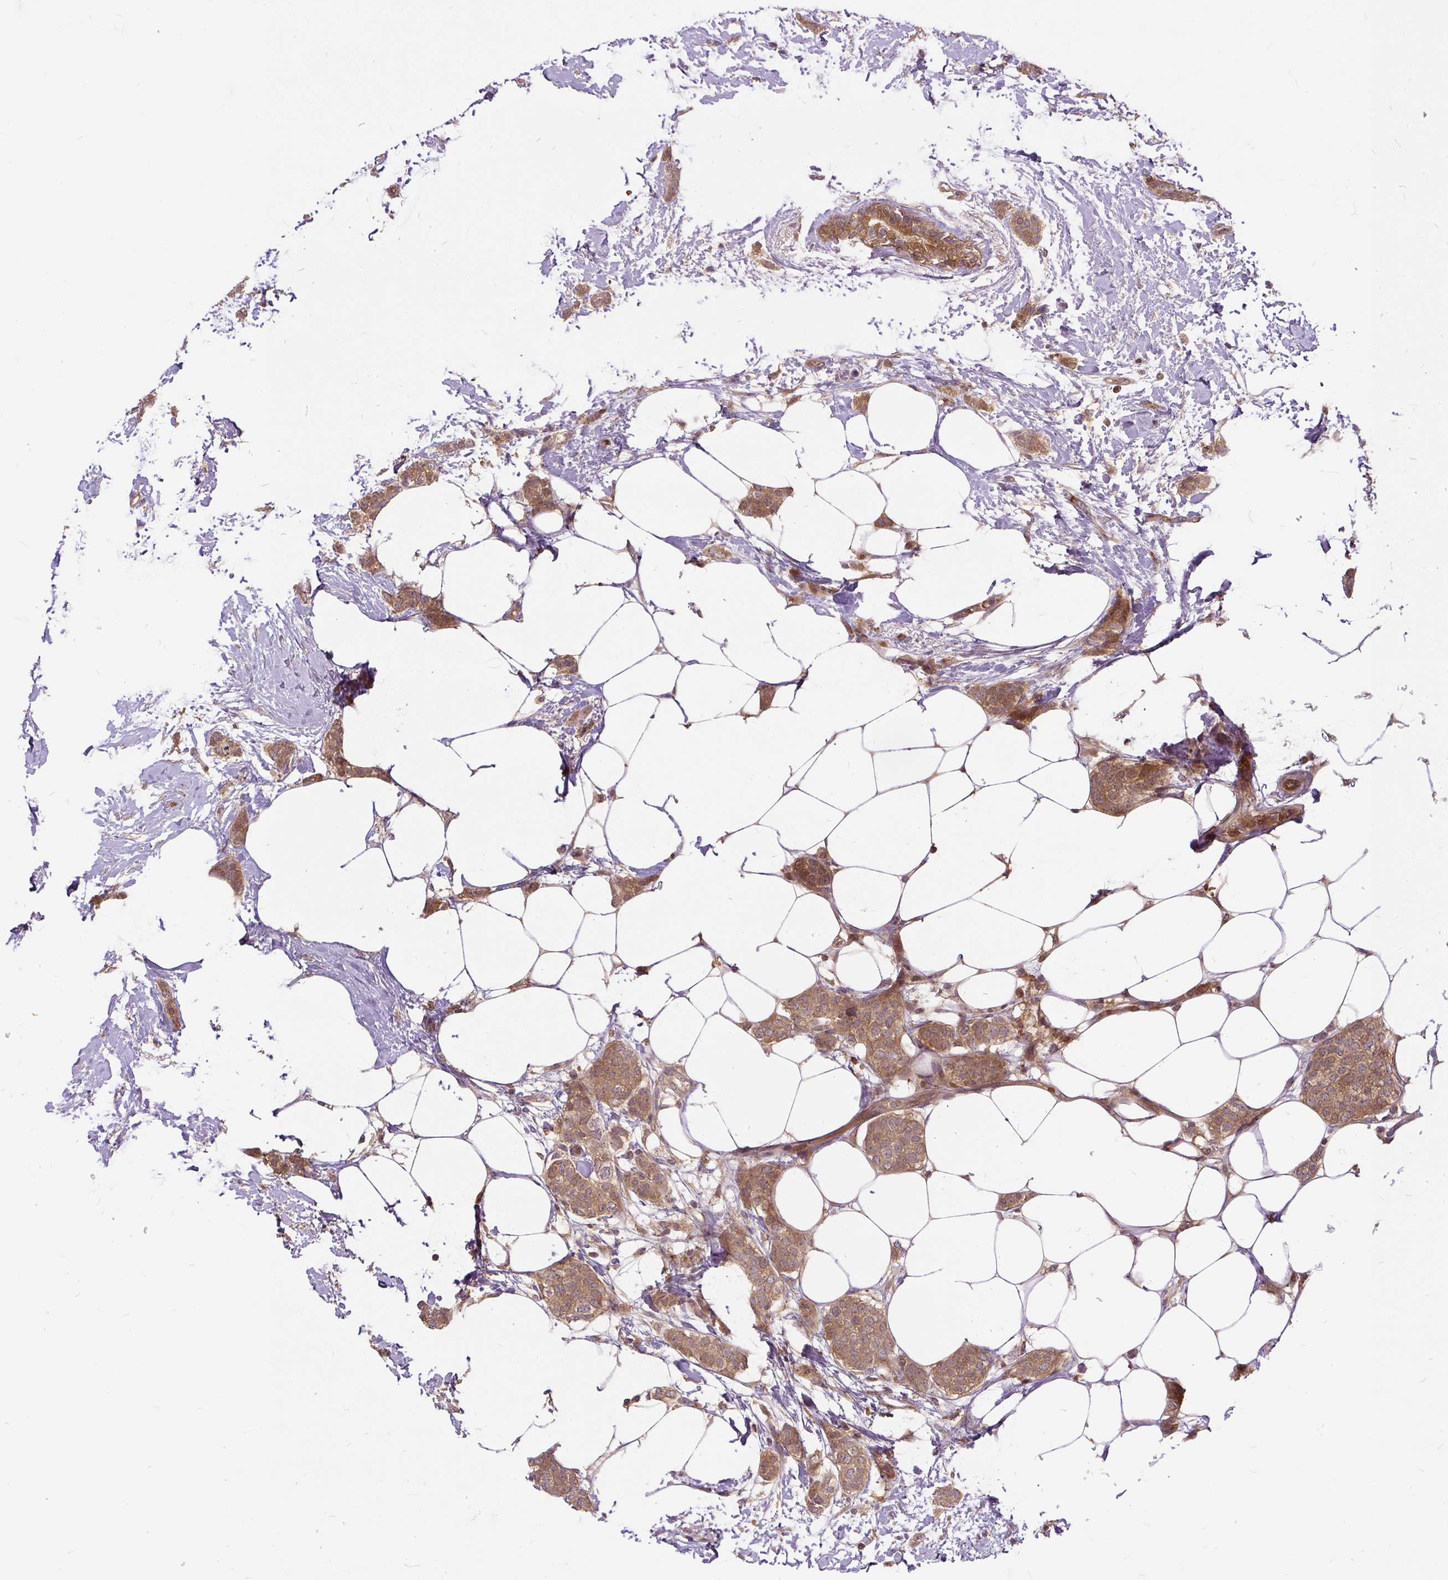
{"staining": {"intensity": "moderate", "quantity": ">75%", "location": "cytoplasmic/membranous"}, "tissue": "breast cancer", "cell_type": "Tumor cells", "image_type": "cancer", "snomed": [{"axis": "morphology", "description": "Duct carcinoma"}, {"axis": "topography", "description": "Breast"}], "caption": "Immunohistochemistry (IHC) staining of breast intraductal carcinoma, which demonstrates medium levels of moderate cytoplasmic/membranous positivity in about >75% of tumor cells indicating moderate cytoplasmic/membranous protein staining. The staining was performed using DAB (3,3'-diaminobenzidine) (brown) for protein detection and nuclei were counterstained in hematoxylin (blue).", "gene": "AP5S1", "patient": {"sex": "female", "age": 72}}